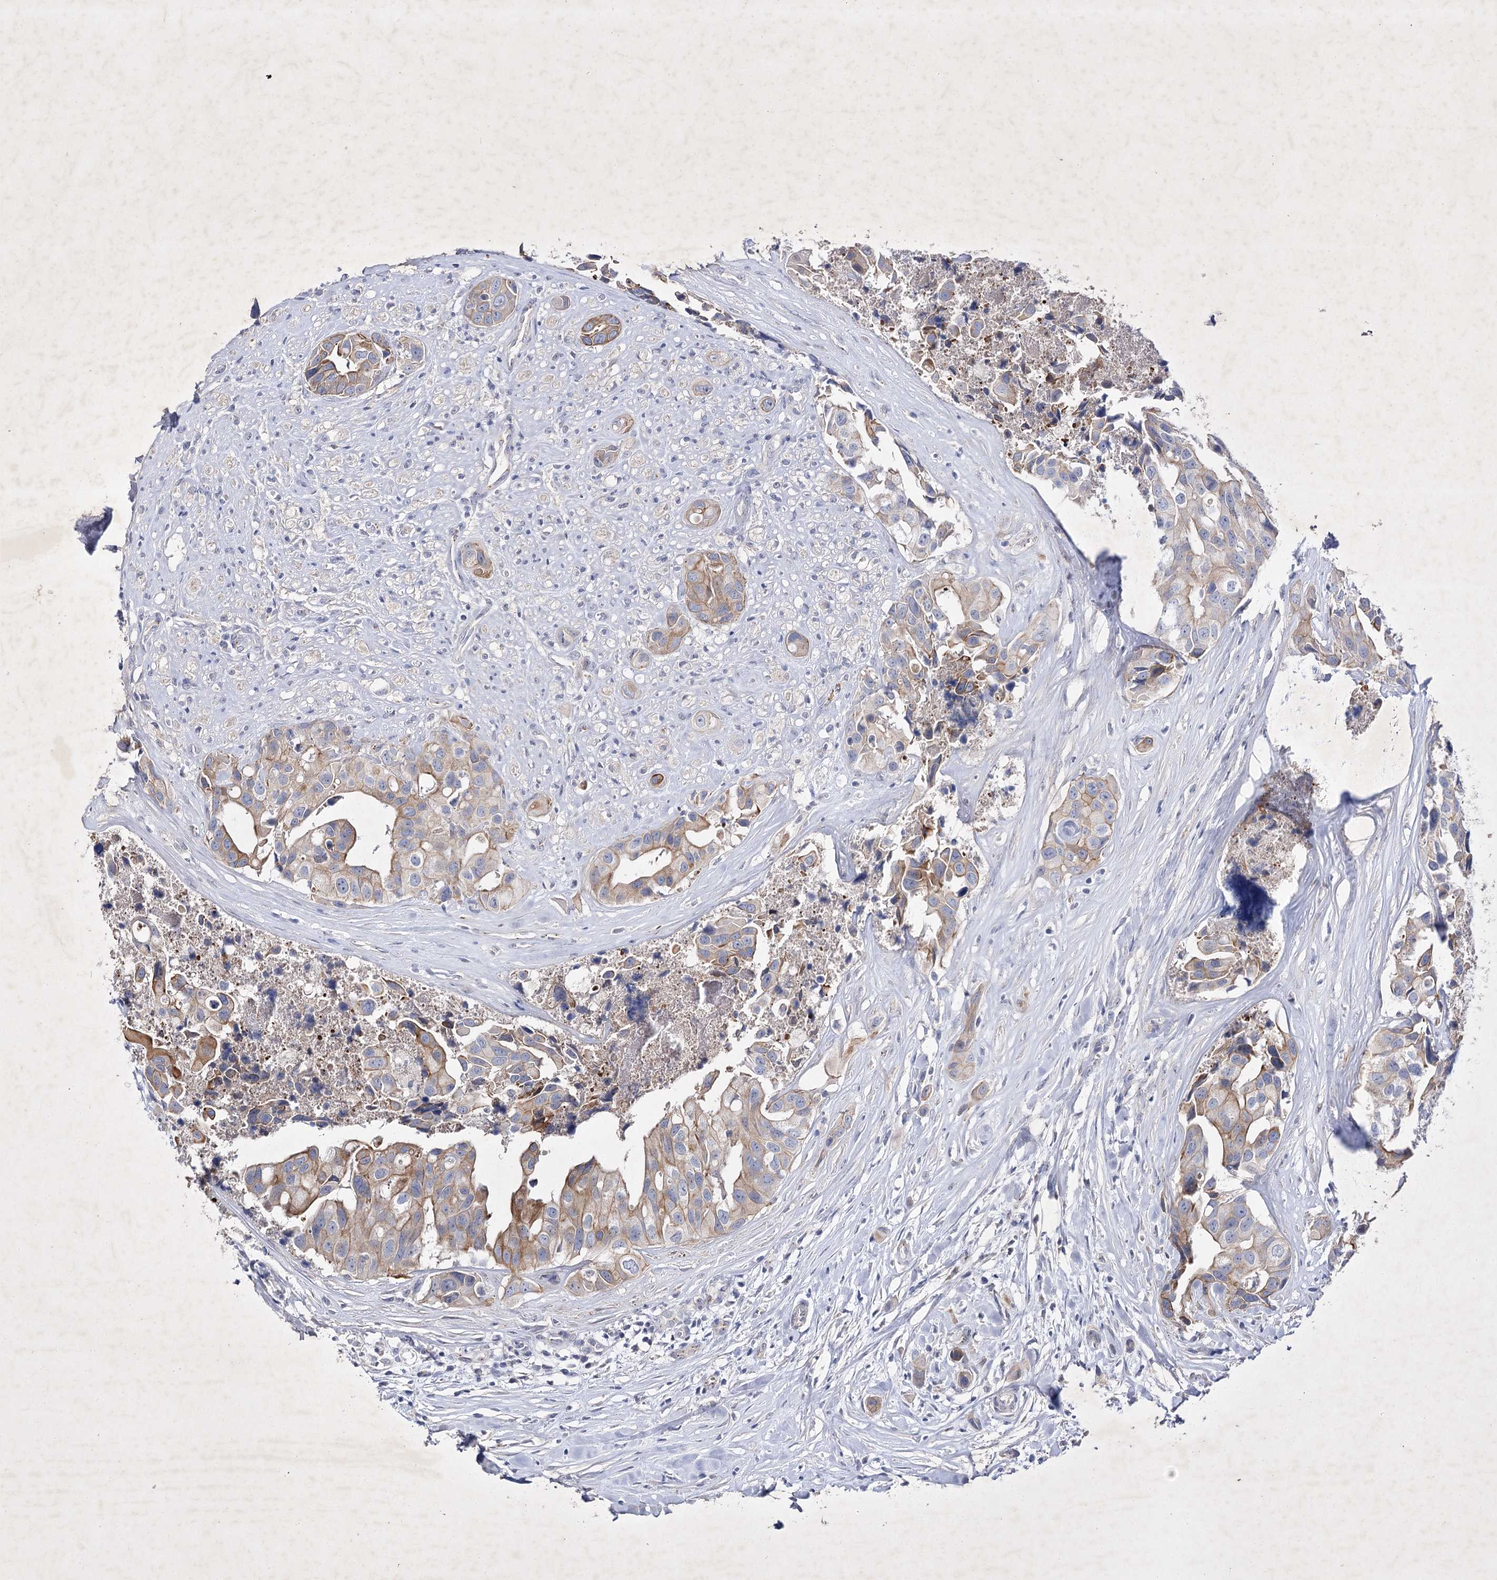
{"staining": {"intensity": "moderate", "quantity": ">75%", "location": "cytoplasmic/membranous"}, "tissue": "head and neck cancer", "cell_type": "Tumor cells", "image_type": "cancer", "snomed": [{"axis": "morphology", "description": "Adenocarcinoma, NOS"}, {"axis": "morphology", "description": "Adenocarcinoma, metastatic, NOS"}, {"axis": "topography", "description": "Head-Neck"}], "caption": "Immunohistochemical staining of head and neck cancer (adenocarcinoma) exhibits moderate cytoplasmic/membranous protein expression in about >75% of tumor cells. (brown staining indicates protein expression, while blue staining denotes nuclei).", "gene": "COX15", "patient": {"sex": "male", "age": 75}}